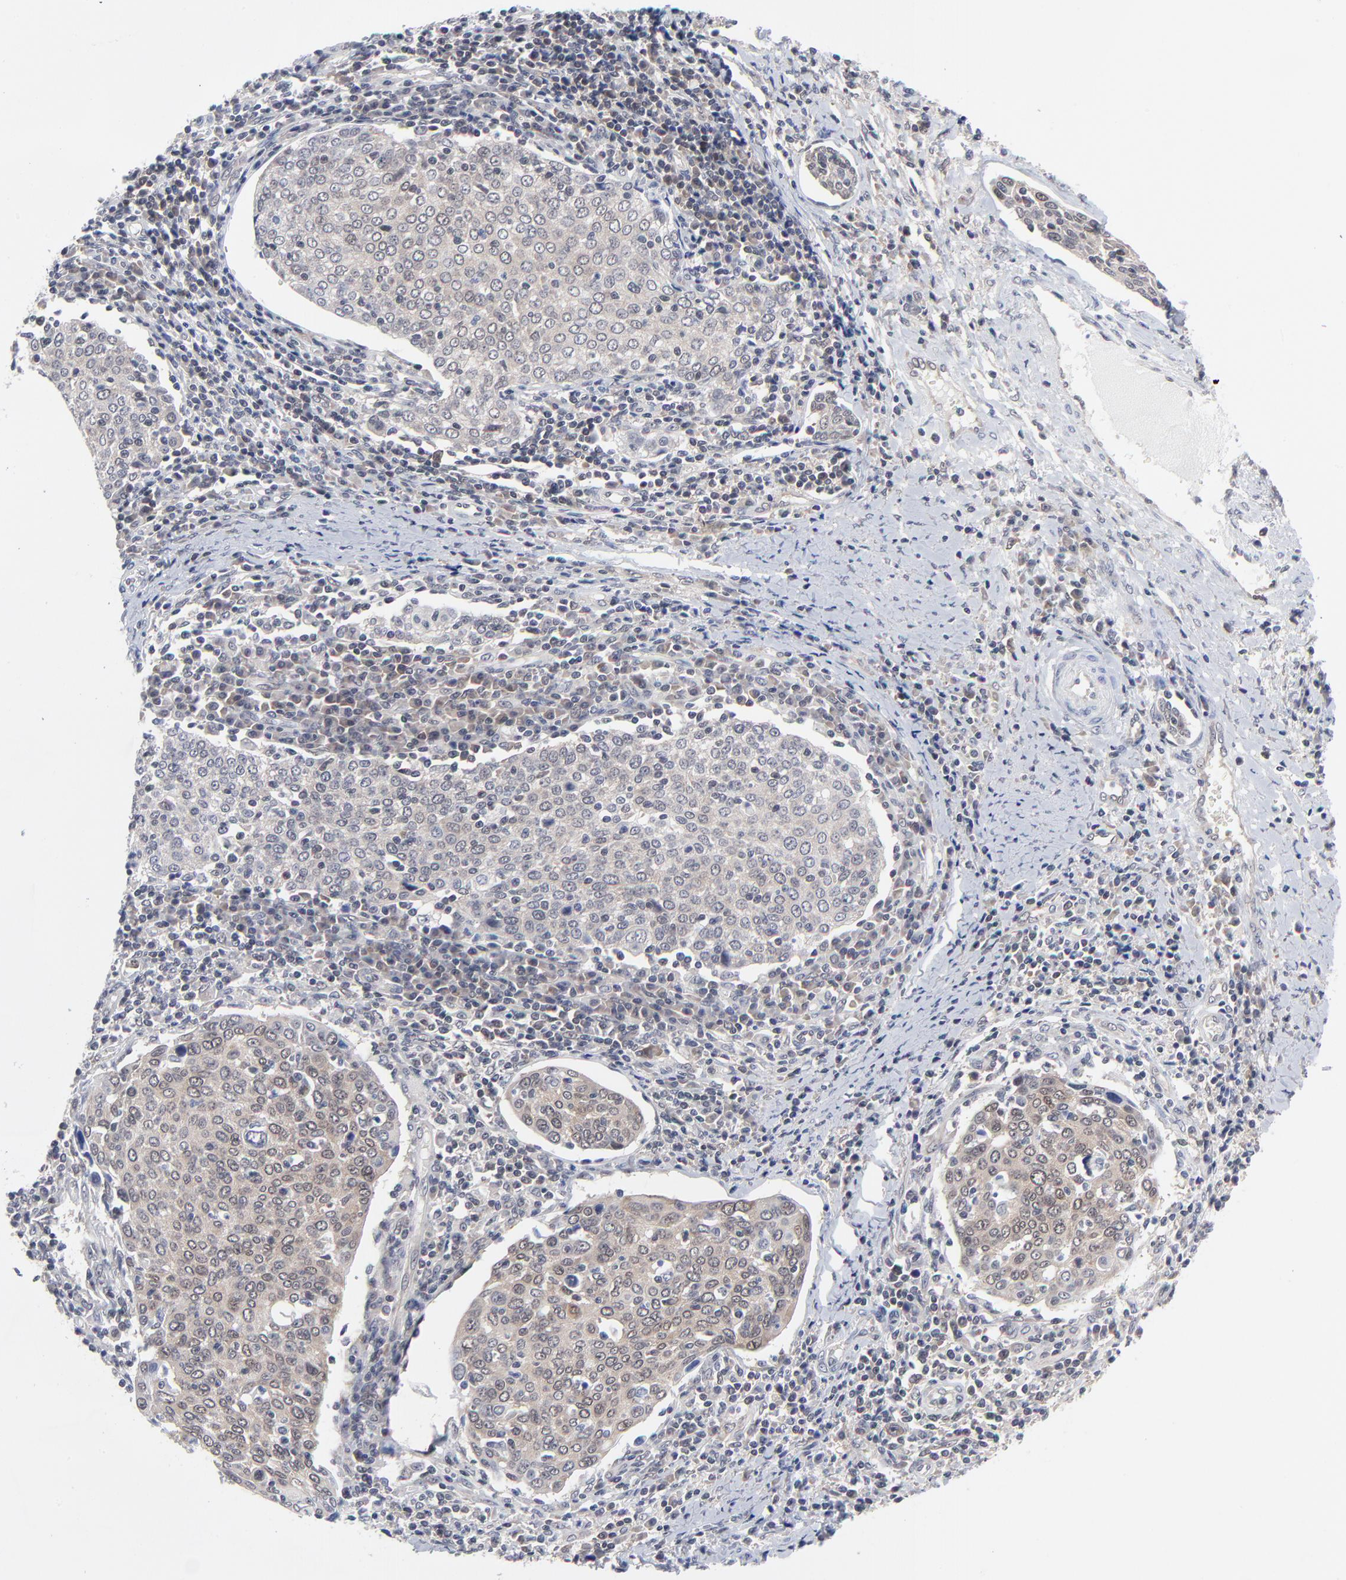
{"staining": {"intensity": "weak", "quantity": "25%-75%", "location": "cytoplasmic/membranous"}, "tissue": "cervical cancer", "cell_type": "Tumor cells", "image_type": "cancer", "snomed": [{"axis": "morphology", "description": "Squamous cell carcinoma, NOS"}, {"axis": "topography", "description": "Cervix"}], "caption": "A low amount of weak cytoplasmic/membranous staining is seen in about 25%-75% of tumor cells in cervical squamous cell carcinoma tissue. The staining was performed using DAB, with brown indicating positive protein expression. Nuclei are stained blue with hematoxylin.", "gene": "RPS6KB1", "patient": {"sex": "female", "age": 40}}